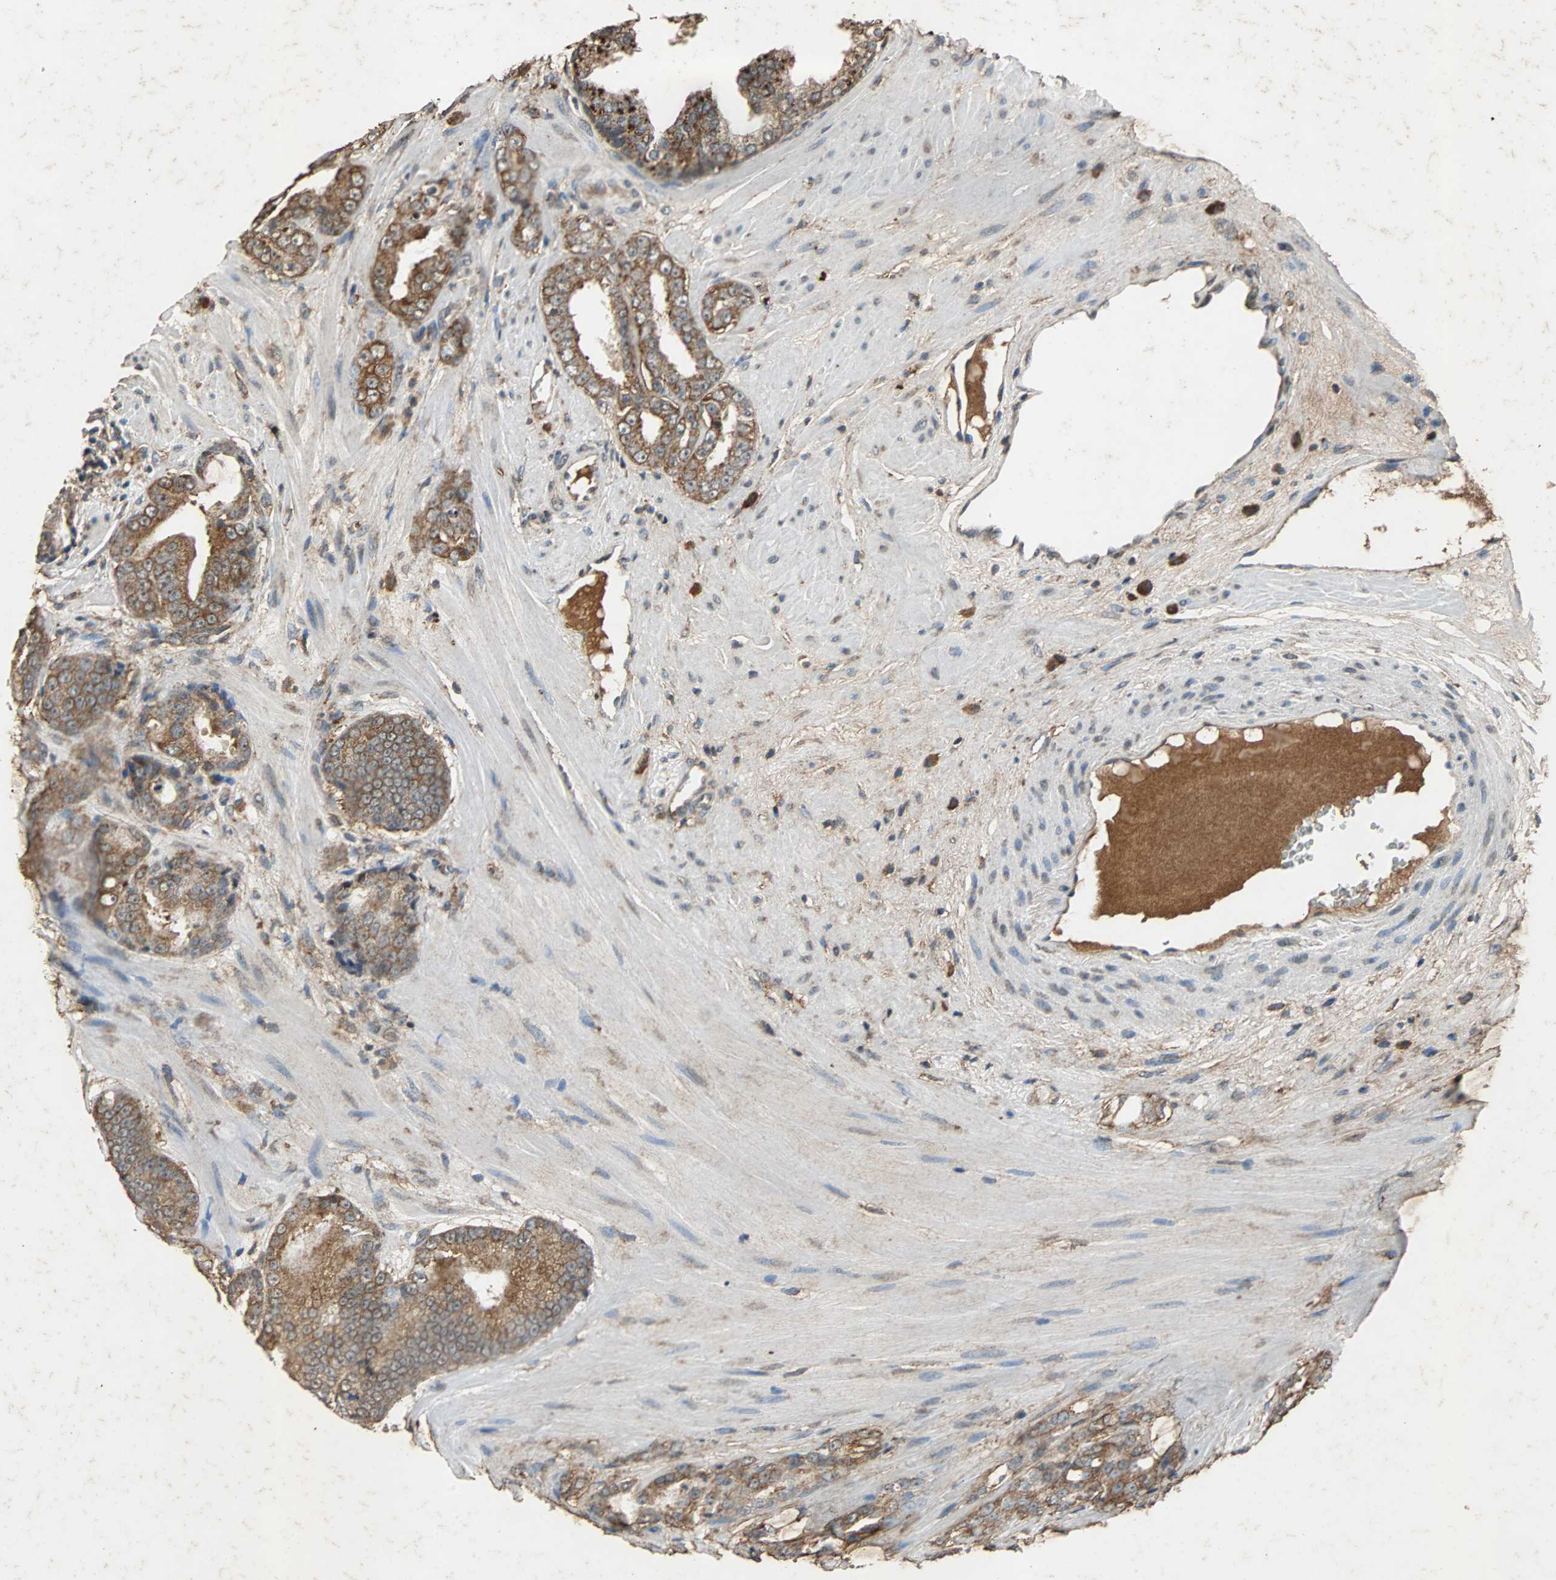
{"staining": {"intensity": "moderate", "quantity": ">75%", "location": "cytoplasmic/membranous"}, "tissue": "prostate cancer", "cell_type": "Tumor cells", "image_type": "cancer", "snomed": [{"axis": "morphology", "description": "Adenocarcinoma, Low grade"}, {"axis": "topography", "description": "Prostate"}], "caption": "Immunohistochemistry (IHC) (DAB) staining of prostate cancer (adenocarcinoma (low-grade)) reveals moderate cytoplasmic/membranous protein expression in about >75% of tumor cells.", "gene": "NAA10", "patient": {"sex": "male", "age": 58}}